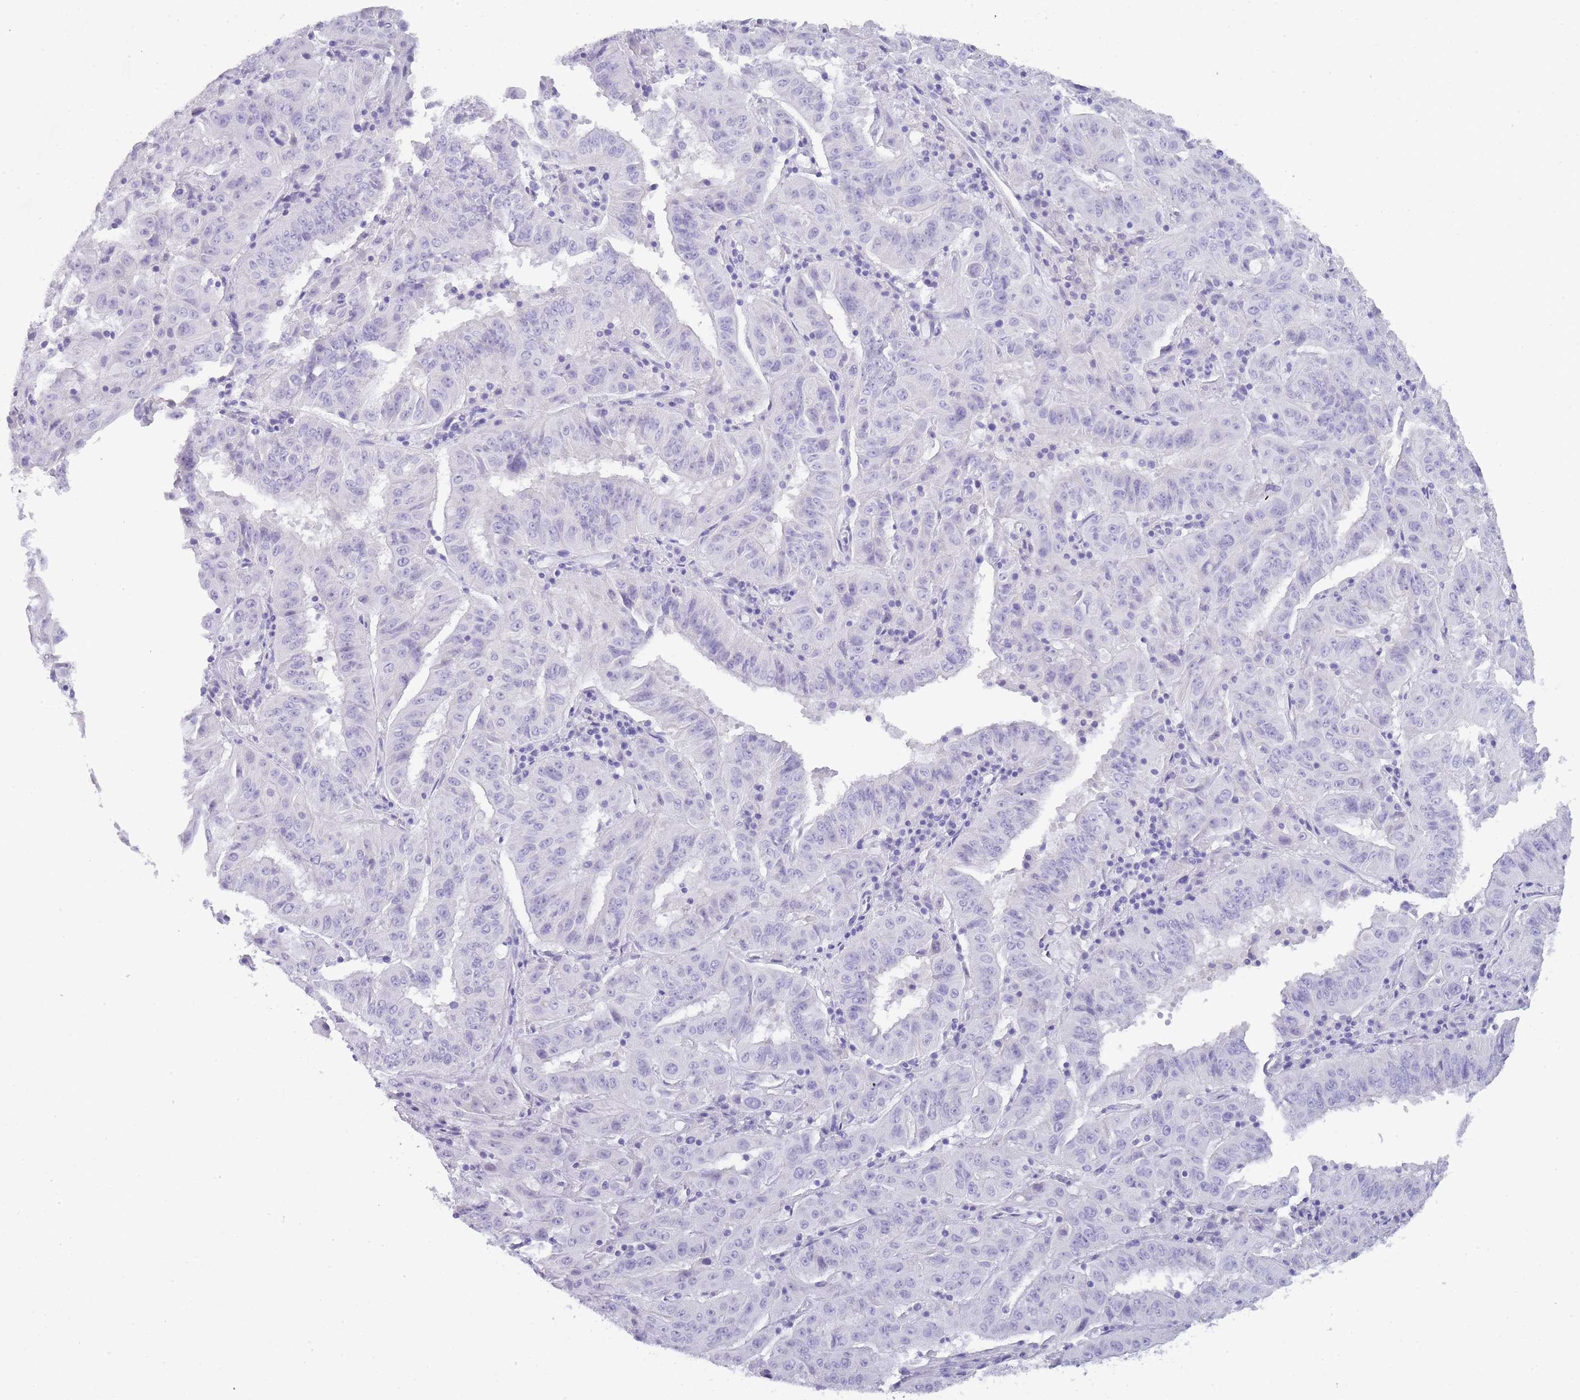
{"staining": {"intensity": "negative", "quantity": "none", "location": "none"}, "tissue": "pancreatic cancer", "cell_type": "Tumor cells", "image_type": "cancer", "snomed": [{"axis": "morphology", "description": "Adenocarcinoma, NOS"}, {"axis": "topography", "description": "Pancreas"}], "caption": "The IHC histopathology image has no significant positivity in tumor cells of pancreatic cancer (adenocarcinoma) tissue.", "gene": "TCP11", "patient": {"sex": "male", "age": 63}}